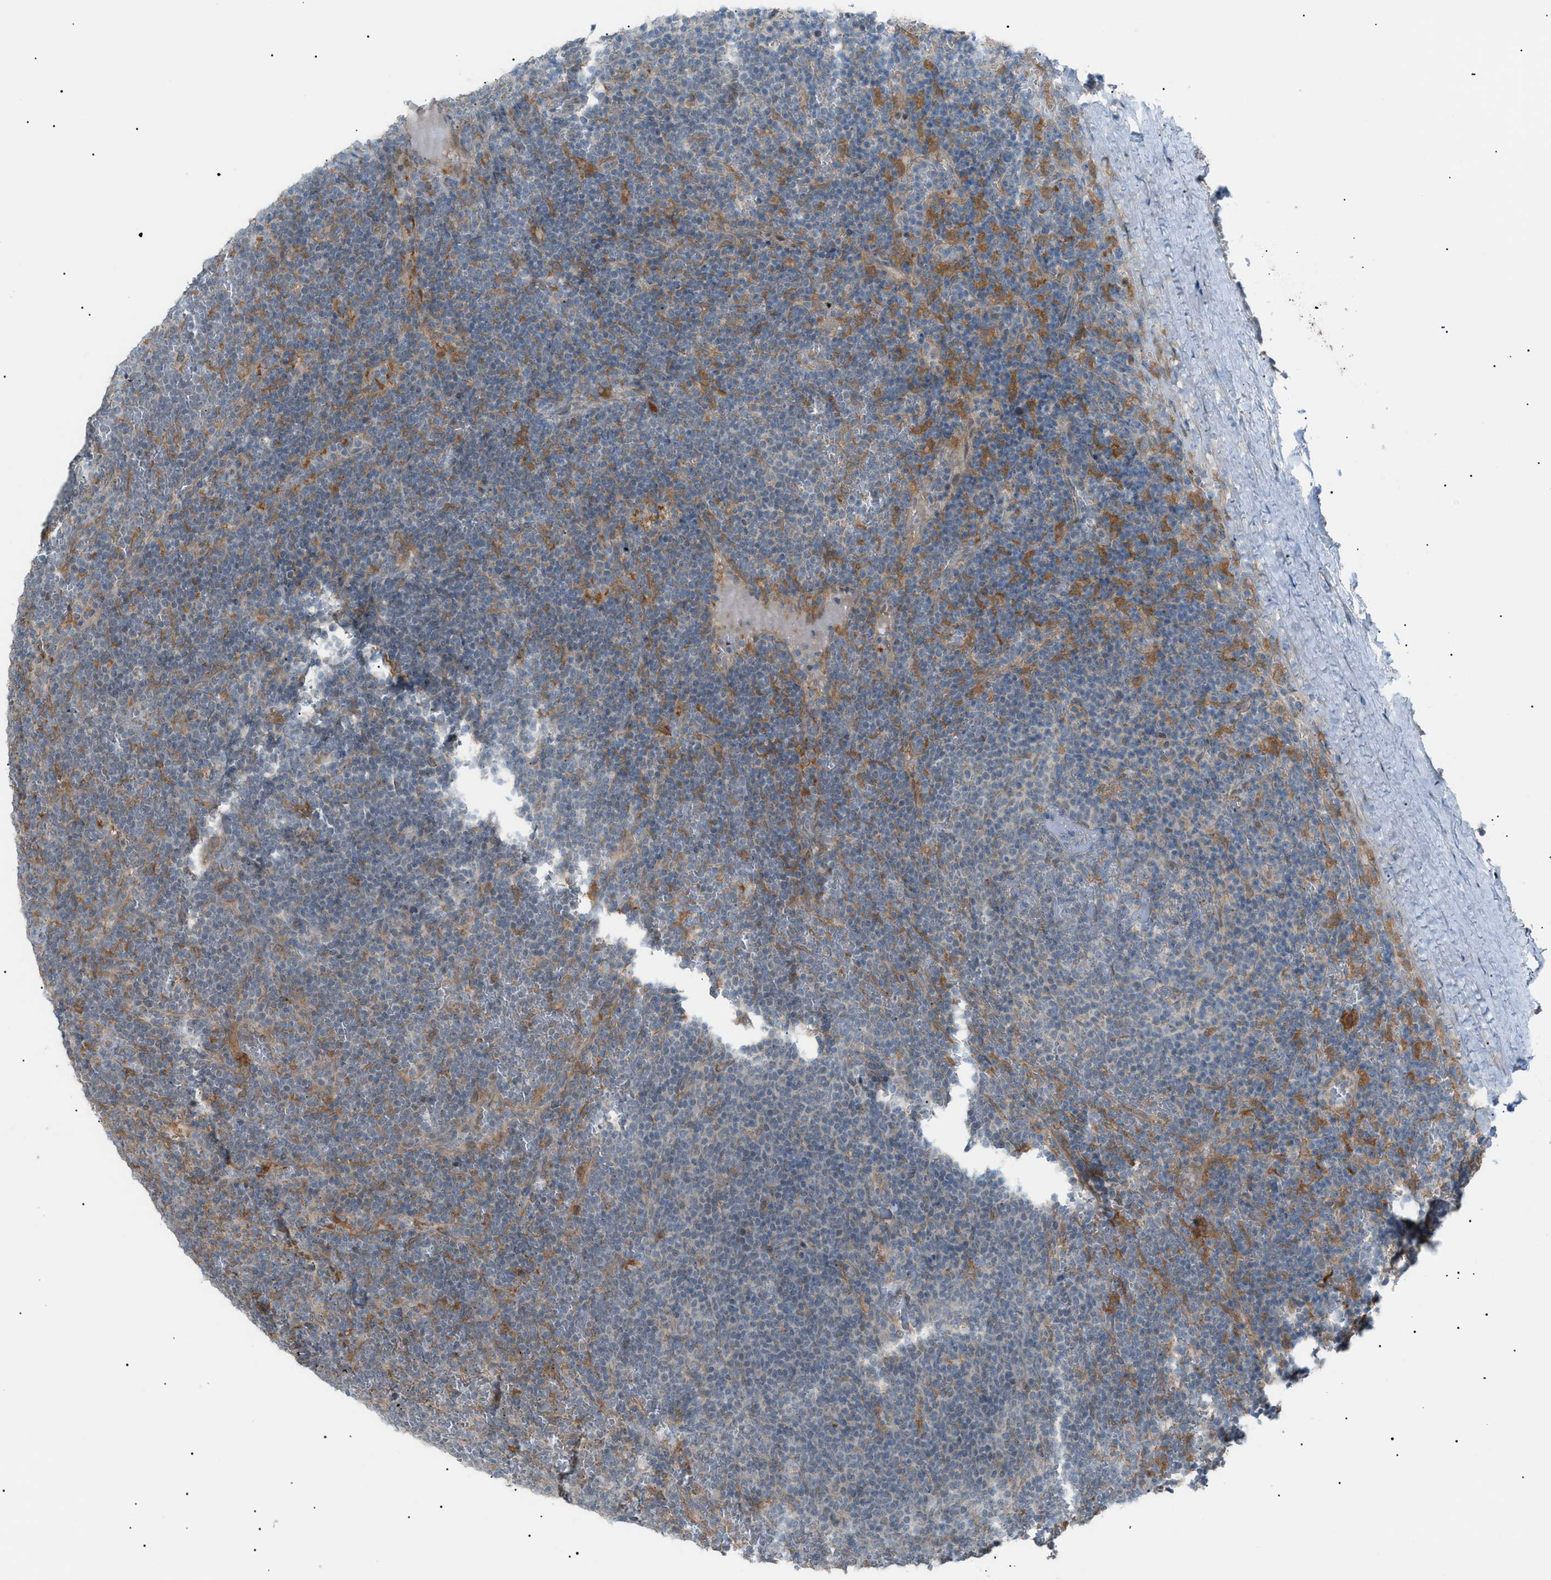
{"staining": {"intensity": "negative", "quantity": "none", "location": "none"}, "tissue": "lymphoma", "cell_type": "Tumor cells", "image_type": "cancer", "snomed": [{"axis": "morphology", "description": "Malignant lymphoma, non-Hodgkin's type, Low grade"}, {"axis": "topography", "description": "Spleen"}], "caption": "Tumor cells show no significant protein positivity in lymphoma.", "gene": "LPIN2", "patient": {"sex": "female", "age": 50}}